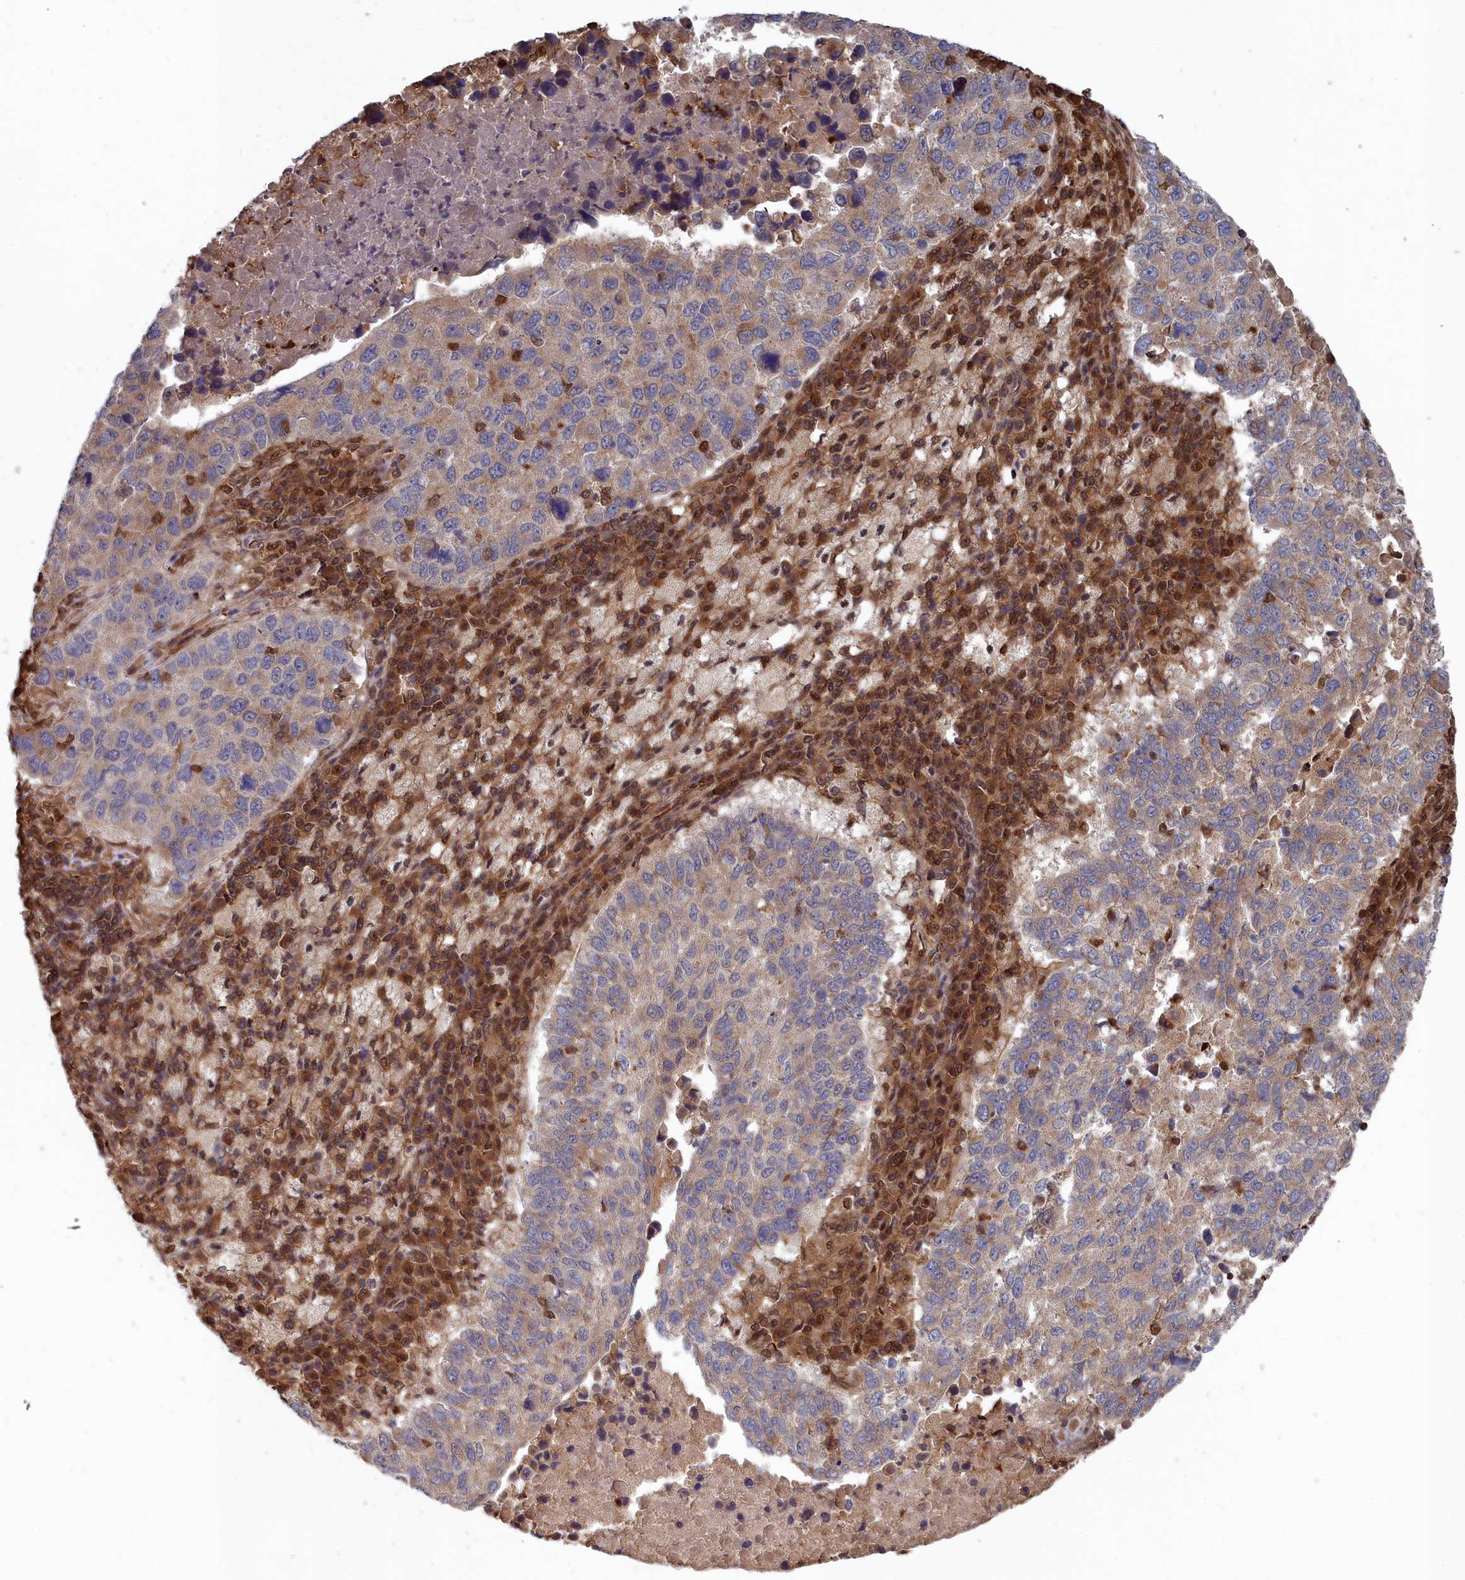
{"staining": {"intensity": "weak", "quantity": "25%-75%", "location": "cytoplasmic/membranous"}, "tissue": "lung cancer", "cell_type": "Tumor cells", "image_type": "cancer", "snomed": [{"axis": "morphology", "description": "Squamous cell carcinoma, NOS"}, {"axis": "topography", "description": "Lung"}], "caption": "Protein expression analysis of lung cancer exhibits weak cytoplasmic/membranous staining in approximately 25%-75% of tumor cells. Immunohistochemistry stains the protein in brown and the nuclei are stained blue.", "gene": "GFRA2", "patient": {"sex": "male", "age": 73}}